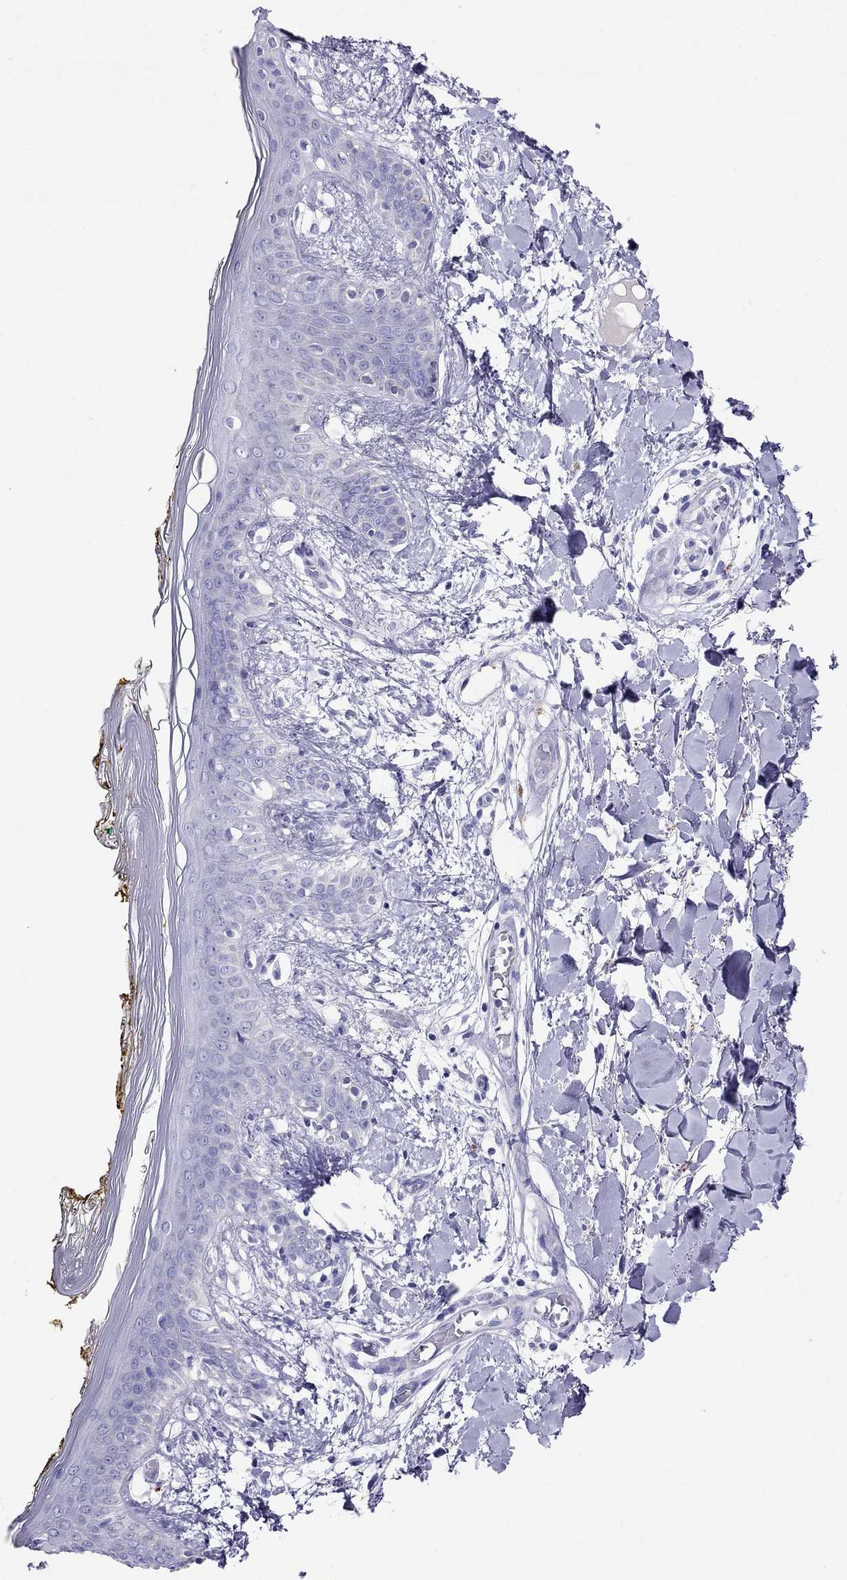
{"staining": {"intensity": "negative", "quantity": "none", "location": "none"}, "tissue": "skin", "cell_type": "Fibroblasts", "image_type": "normal", "snomed": [{"axis": "morphology", "description": "Normal tissue, NOS"}, {"axis": "topography", "description": "Skin"}], "caption": "Human skin stained for a protein using immunohistochemistry (IHC) shows no positivity in fibroblasts.", "gene": "CLPSL2", "patient": {"sex": "female", "age": 34}}